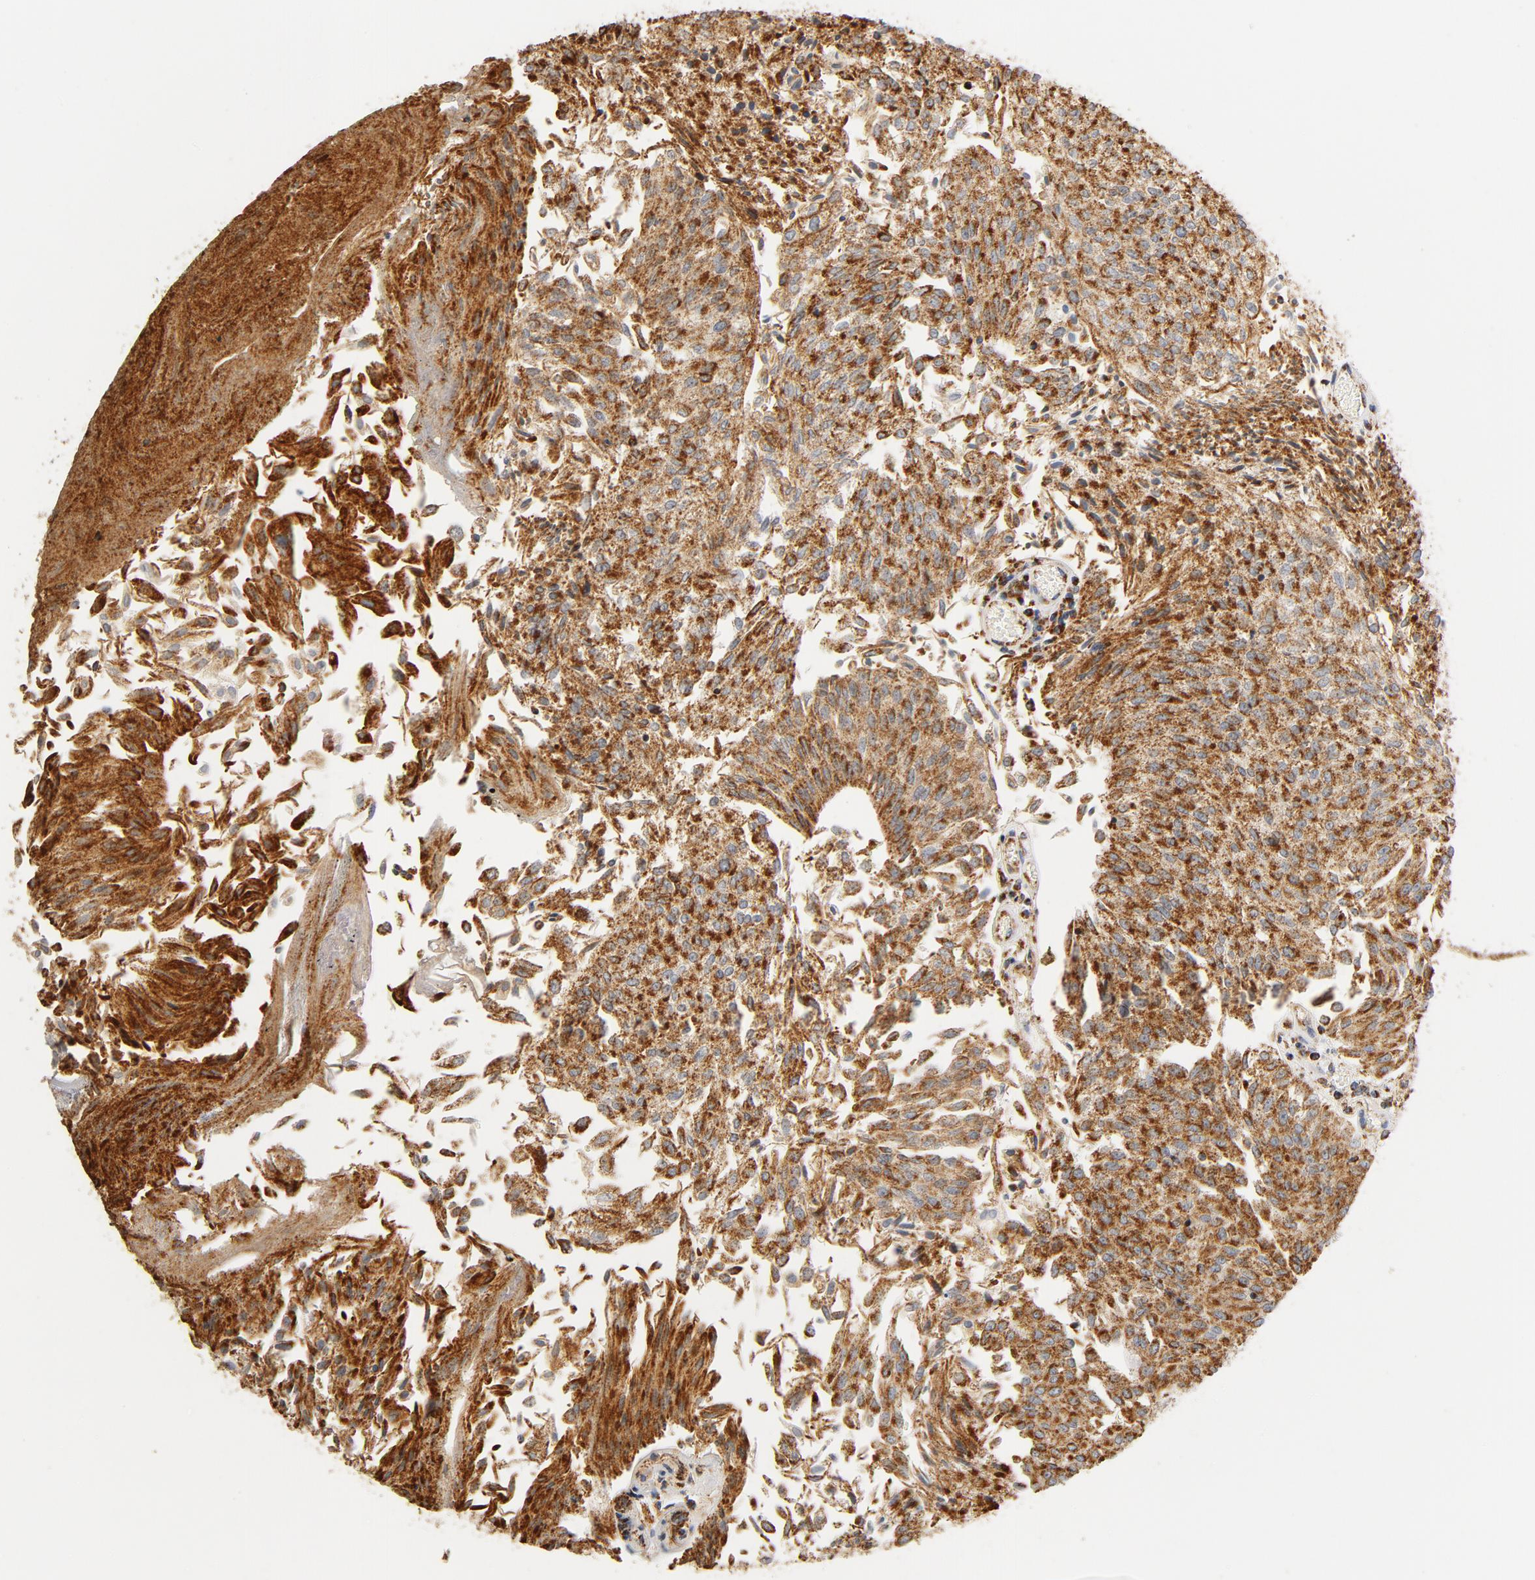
{"staining": {"intensity": "moderate", "quantity": ">75%", "location": "cytoplasmic/membranous"}, "tissue": "urothelial cancer", "cell_type": "Tumor cells", "image_type": "cancer", "snomed": [{"axis": "morphology", "description": "Urothelial carcinoma, Low grade"}, {"axis": "topography", "description": "Urinary bladder"}], "caption": "IHC histopathology image of neoplastic tissue: urothelial cancer stained using immunohistochemistry (IHC) reveals medium levels of moderate protein expression localized specifically in the cytoplasmic/membranous of tumor cells, appearing as a cytoplasmic/membranous brown color.", "gene": "COX4I1", "patient": {"sex": "male", "age": 86}}